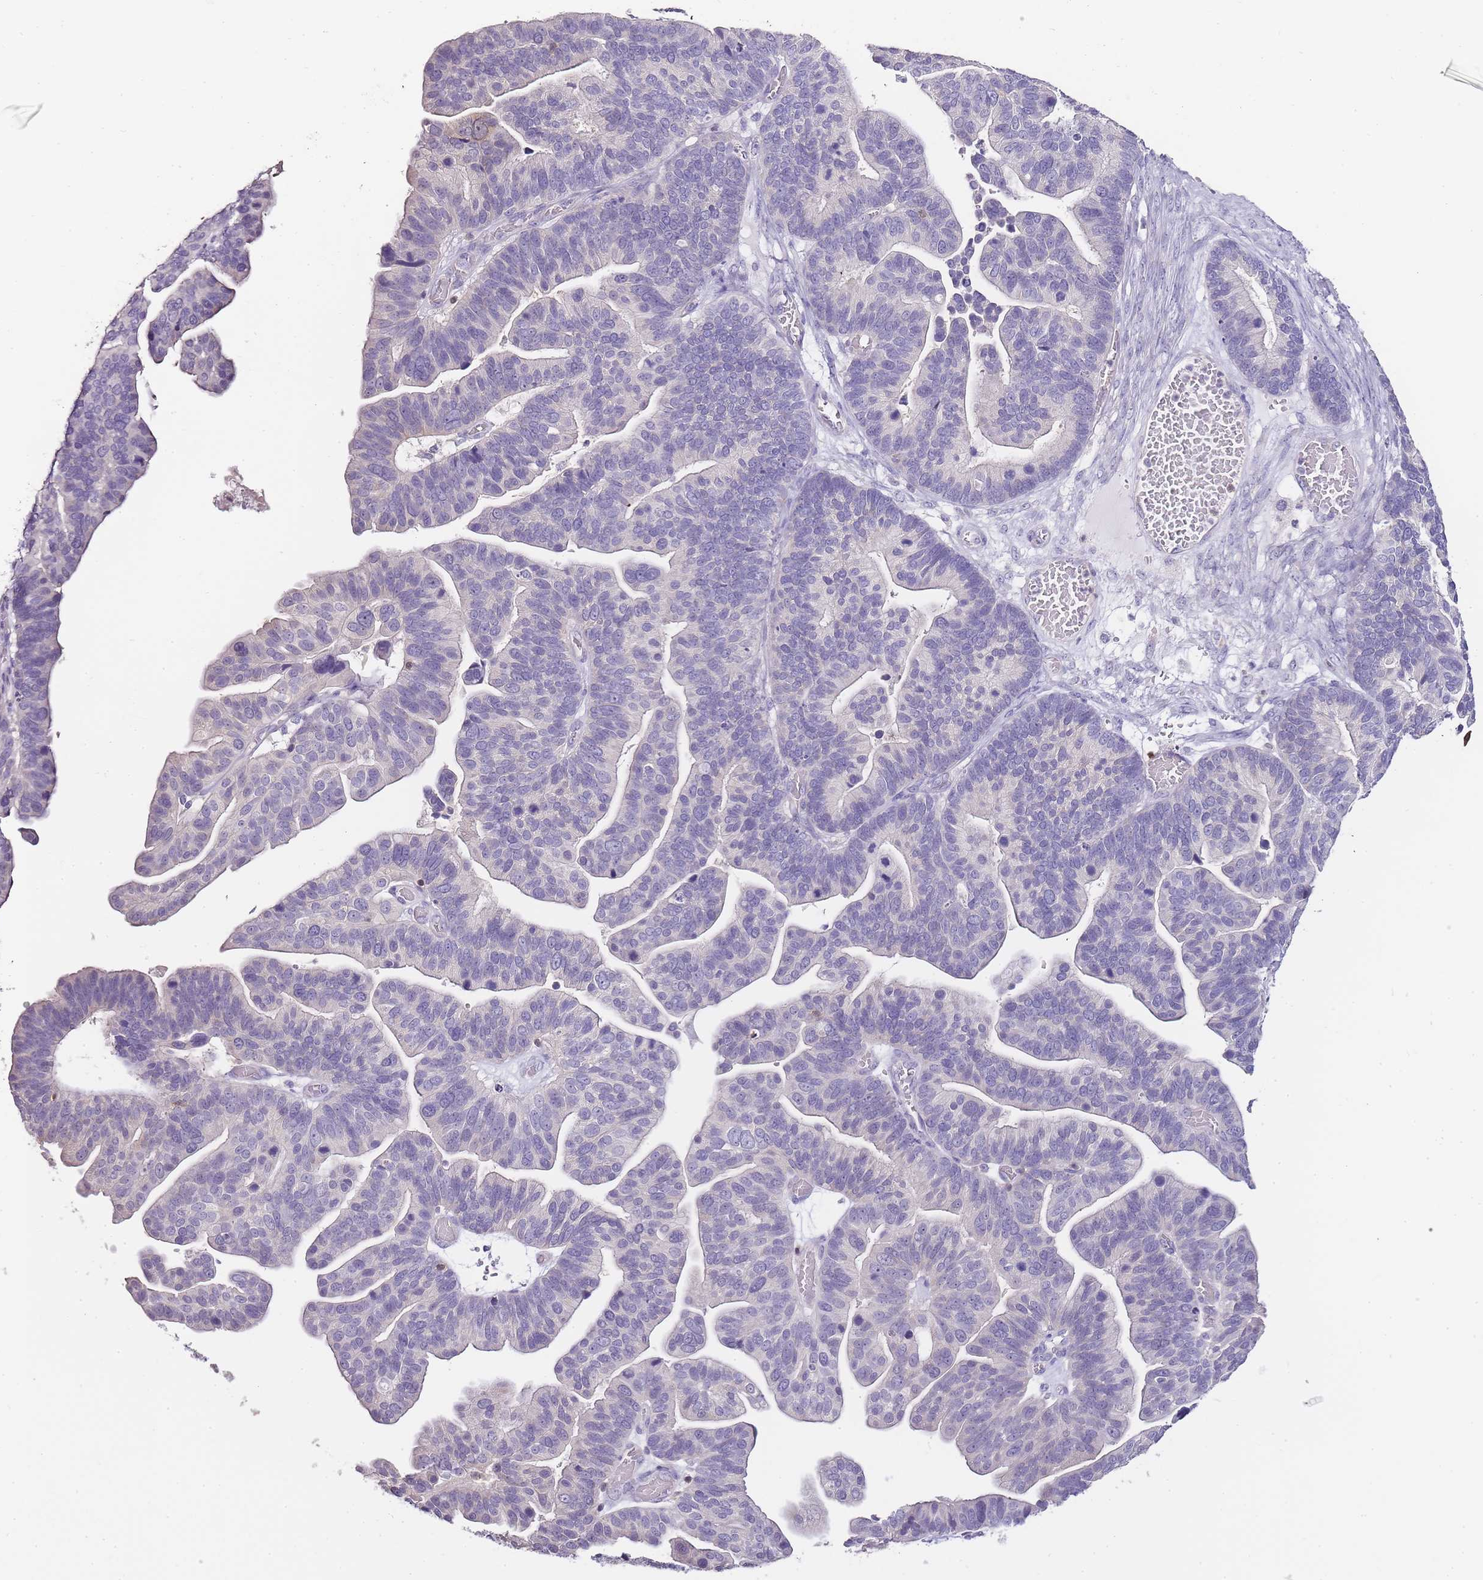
{"staining": {"intensity": "negative", "quantity": "none", "location": "none"}, "tissue": "ovarian cancer", "cell_type": "Tumor cells", "image_type": "cancer", "snomed": [{"axis": "morphology", "description": "Cystadenocarcinoma, serous, NOS"}, {"axis": "topography", "description": "Ovary"}], "caption": "DAB (3,3'-diaminobenzidine) immunohistochemical staining of human ovarian cancer exhibits no significant staining in tumor cells.", "gene": "ZBP1", "patient": {"sex": "female", "age": 56}}